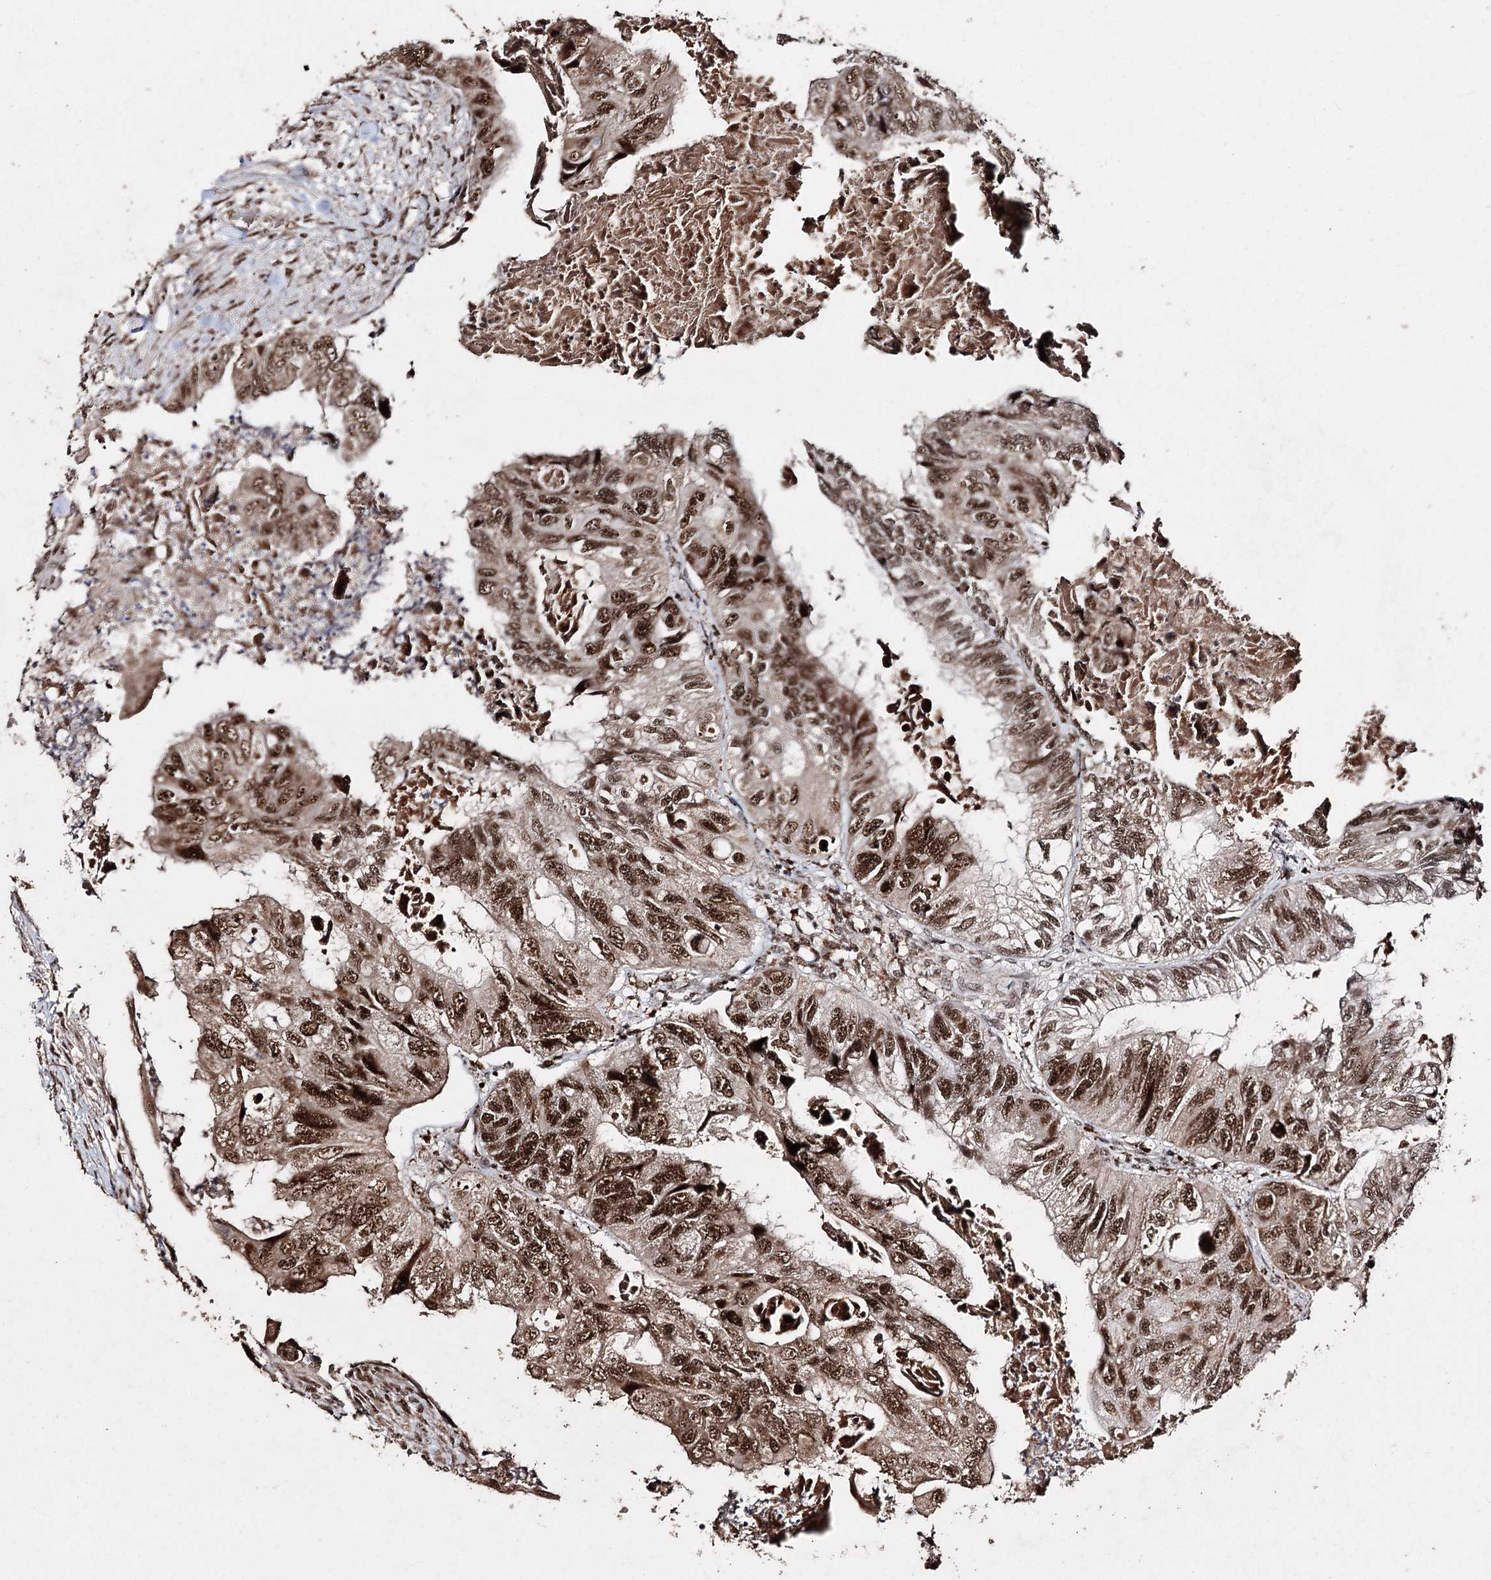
{"staining": {"intensity": "strong", "quantity": ">75%", "location": "nuclear"}, "tissue": "colorectal cancer", "cell_type": "Tumor cells", "image_type": "cancer", "snomed": [{"axis": "morphology", "description": "Adenocarcinoma, NOS"}, {"axis": "topography", "description": "Rectum"}], "caption": "A high-resolution micrograph shows immunohistochemistry staining of colorectal cancer (adenocarcinoma), which reveals strong nuclear staining in approximately >75% of tumor cells.", "gene": "U2SURP", "patient": {"sex": "male", "age": 63}}